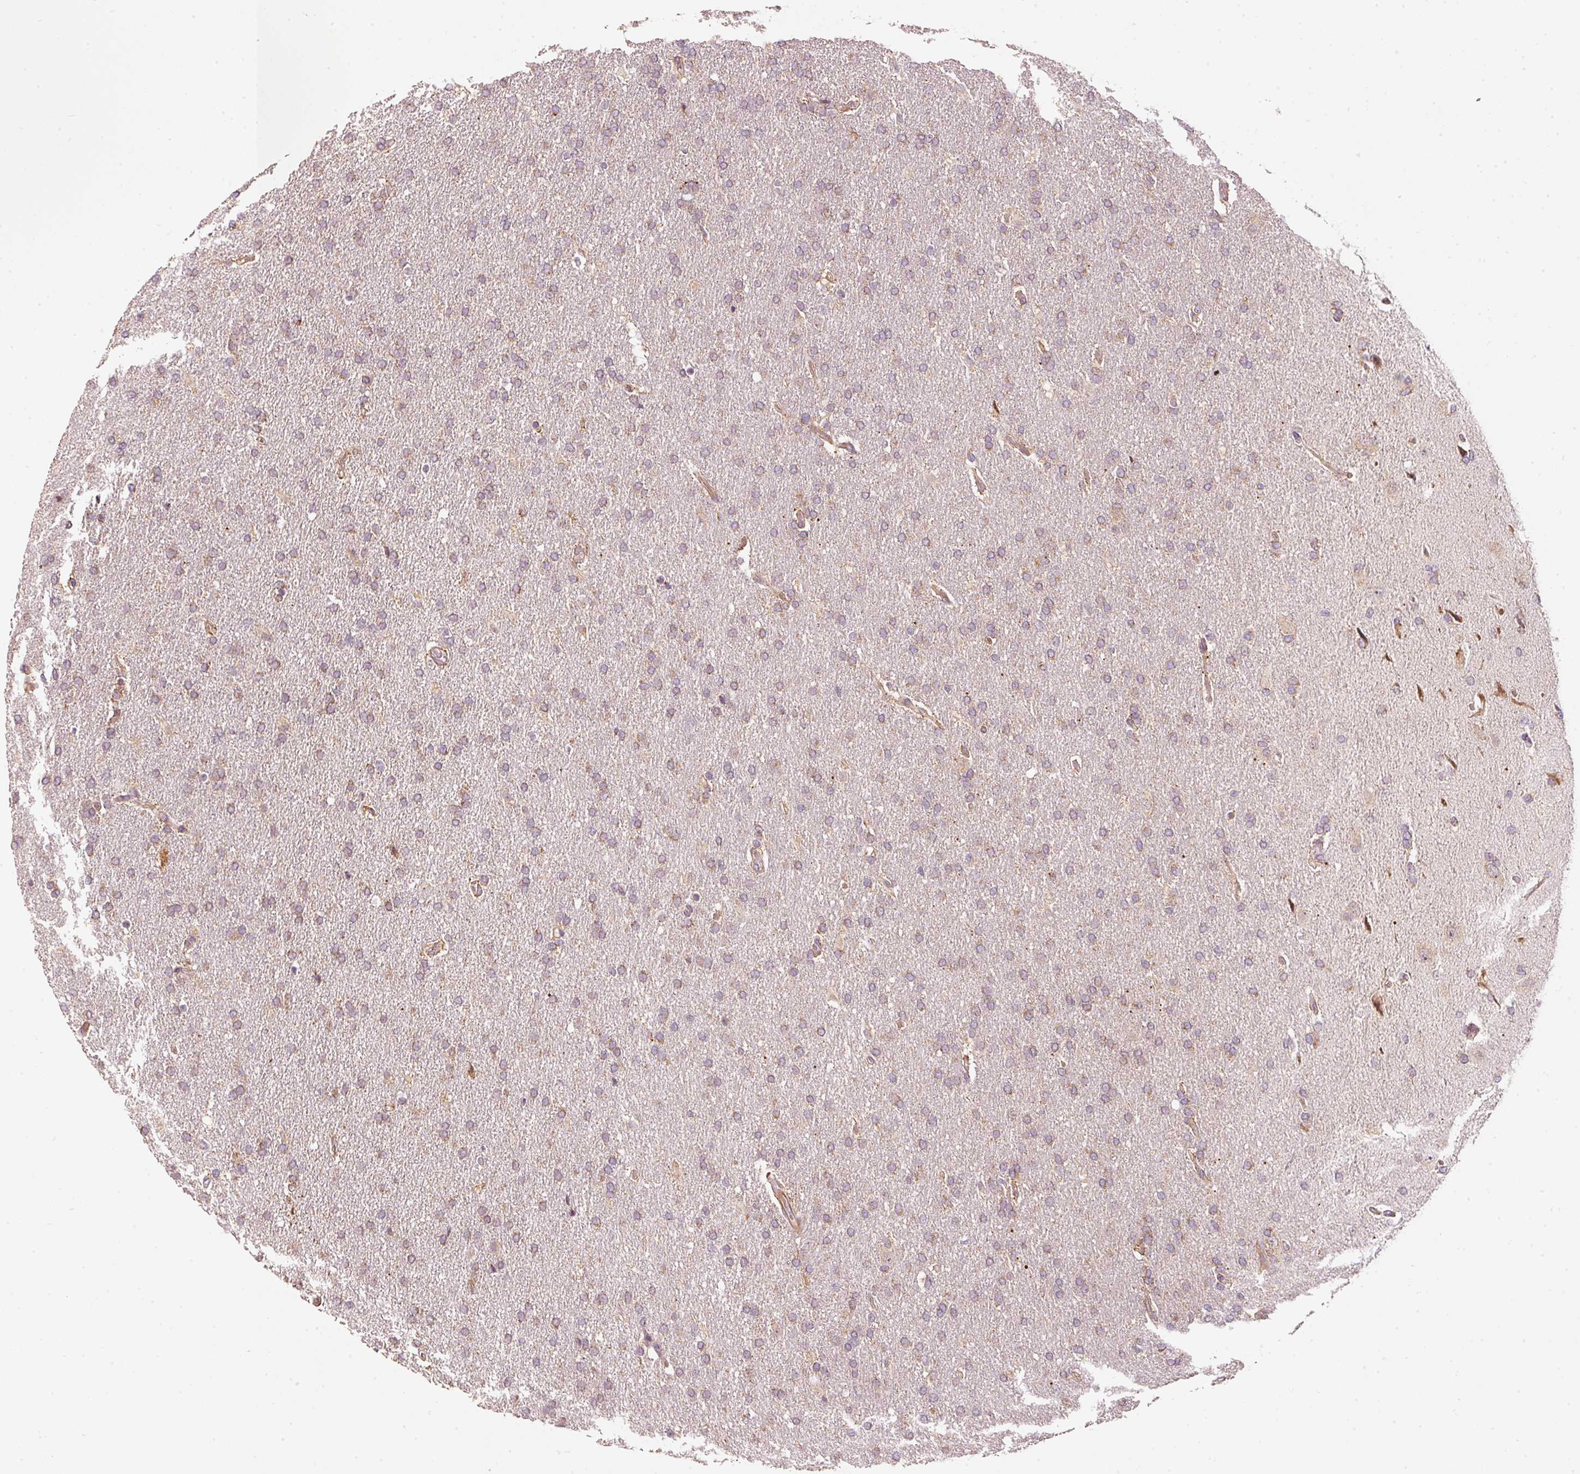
{"staining": {"intensity": "weak", "quantity": "25%-75%", "location": "cytoplasmic/membranous"}, "tissue": "glioma", "cell_type": "Tumor cells", "image_type": "cancer", "snomed": [{"axis": "morphology", "description": "Glioma, malignant, High grade"}, {"axis": "topography", "description": "Brain"}], "caption": "An immunohistochemistry image of tumor tissue is shown. Protein staining in brown shows weak cytoplasmic/membranous positivity in malignant glioma (high-grade) within tumor cells.", "gene": "ARHGAP22", "patient": {"sex": "male", "age": 72}}